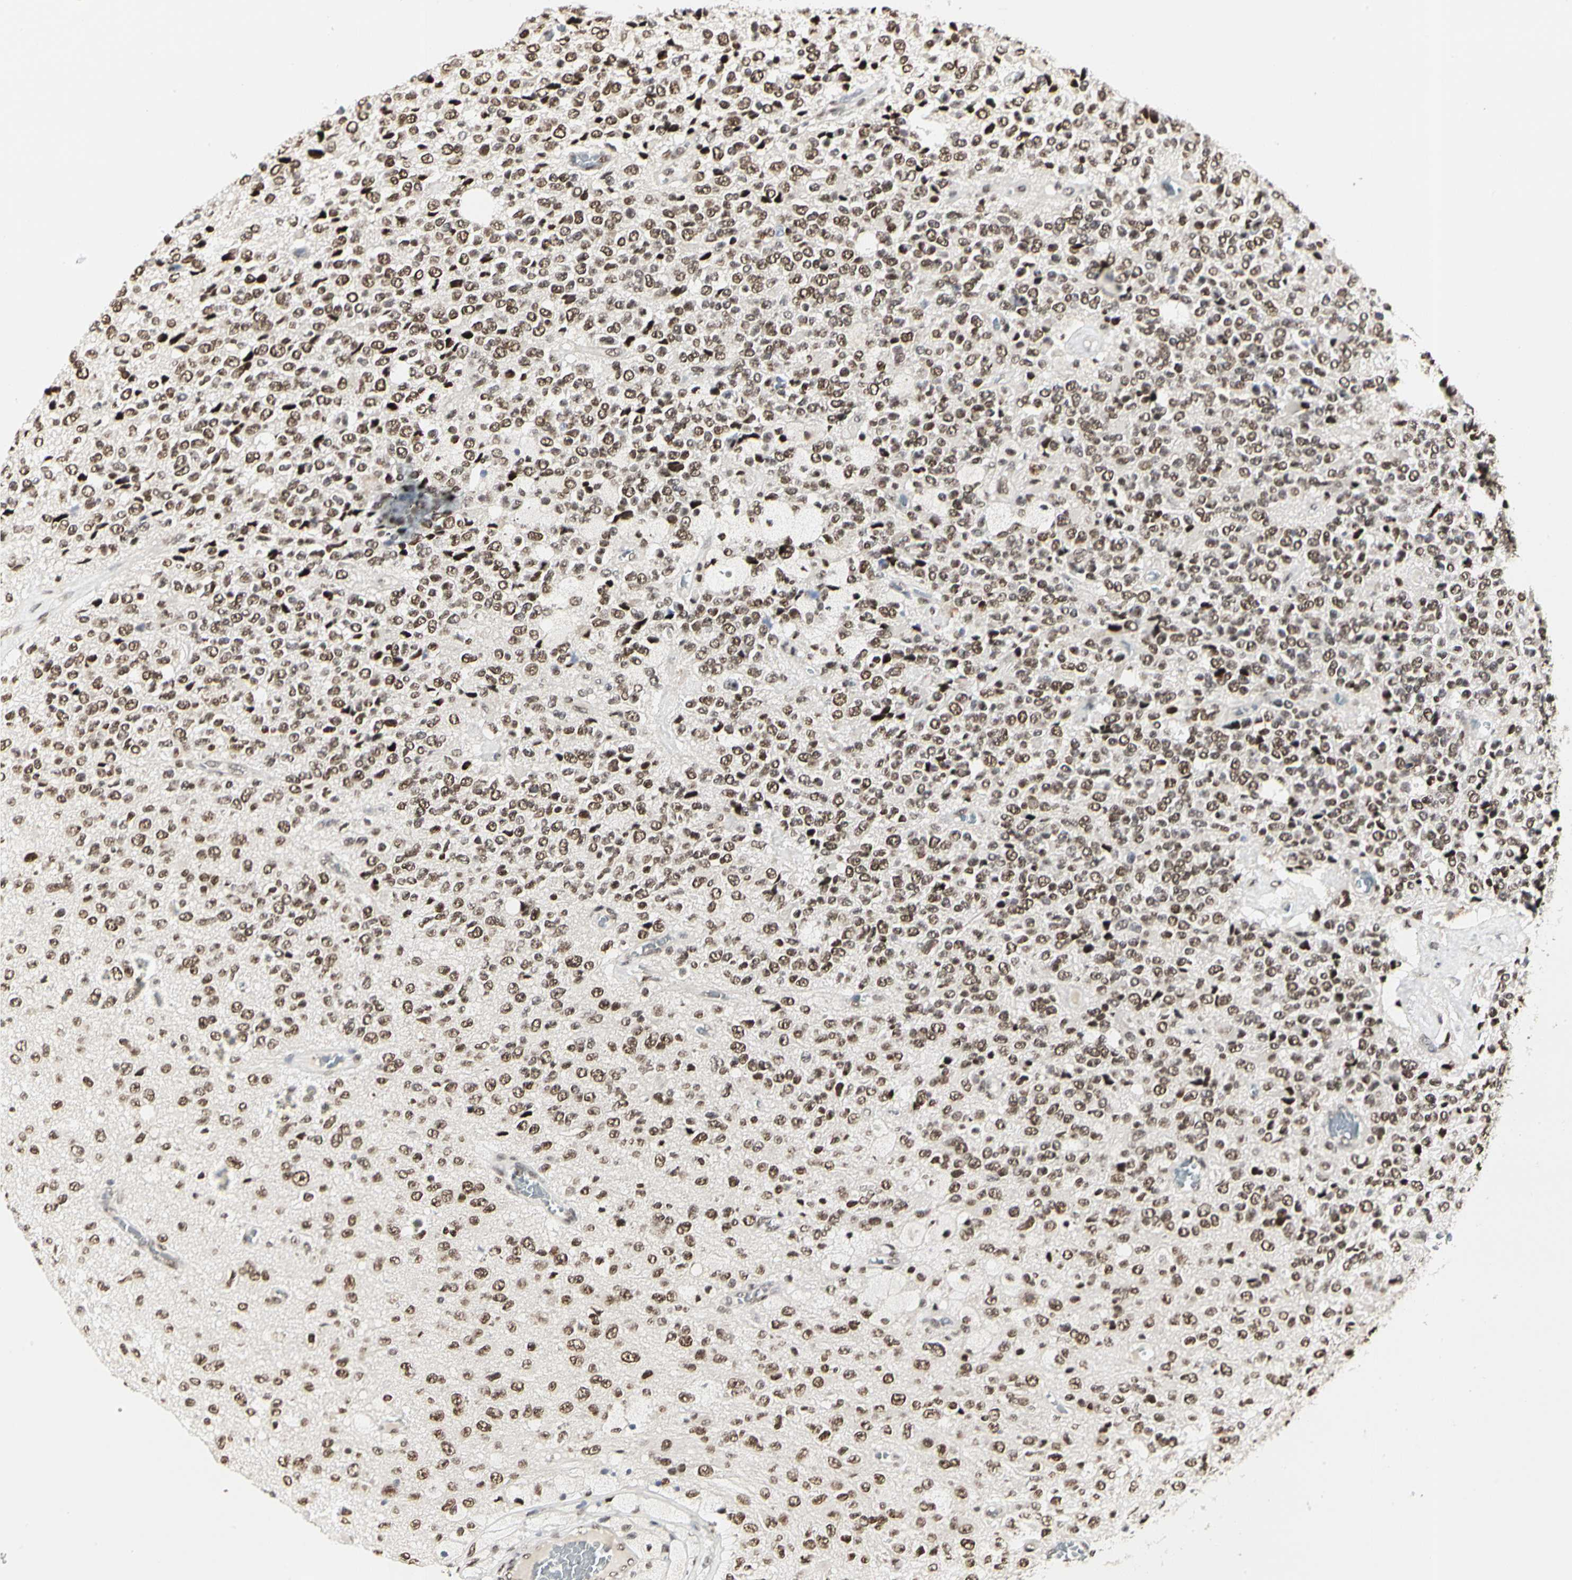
{"staining": {"intensity": "moderate", "quantity": ">75%", "location": "nuclear"}, "tissue": "glioma", "cell_type": "Tumor cells", "image_type": "cancer", "snomed": [{"axis": "morphology", "description": "Glioma, malignant, High grade"}, {"axis": "topography", "description": "pancreas cauda"}], "caption": "Moderate nuclear protein expression is appreciated in approximately >75% of tumor cells in malignant glioma (high-grade). The staining was performed using DAB, with brown indicating positive protein expression. Nuclei are stained blue with hematoxylin.", "gene": "PRMT3", "patient": {"sex": "male", "age": 60}}